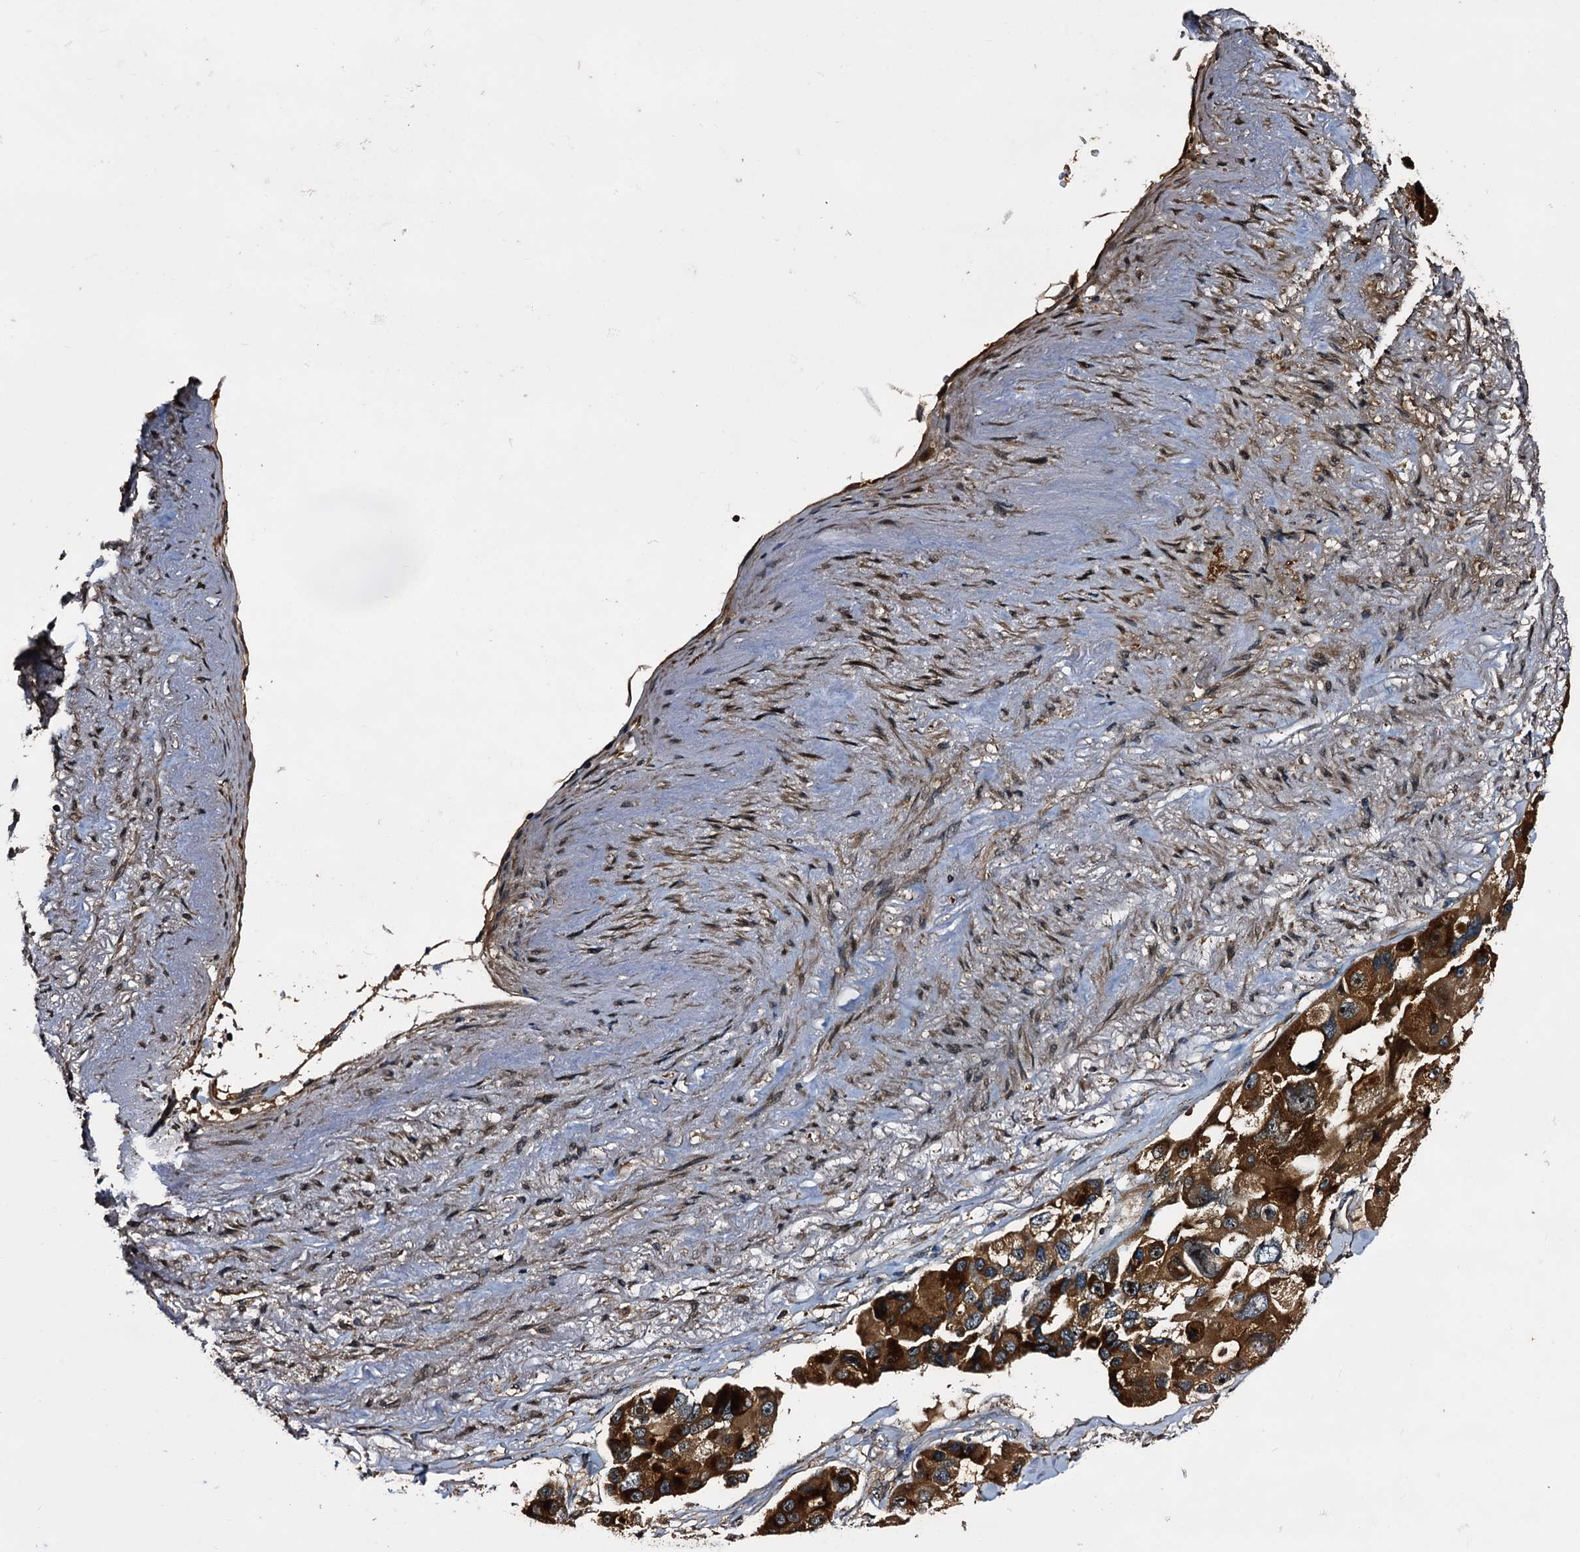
{"staining": {"intensity": "strong", "quantity": ">75%", "location": "cytoplasmic/membranous"}, "tissue": "lung cancer", "cell_type": "Tumor cells", "image_type": "cancer", "snomed": [{"axis": "morphology", "description": "Adenocarcinoma, NOS"}, {"axis": "topography", "description": "Lung"}], "caption": "Immunohistochemistry (IHC) of human lung adenocarcinoma demonstrates high levels of strong cytoplasmic/membranous positivity in approximately >75% of tumor cells.", "gene": "PEX5", "patient": {"sex": "female", "age": 54}}